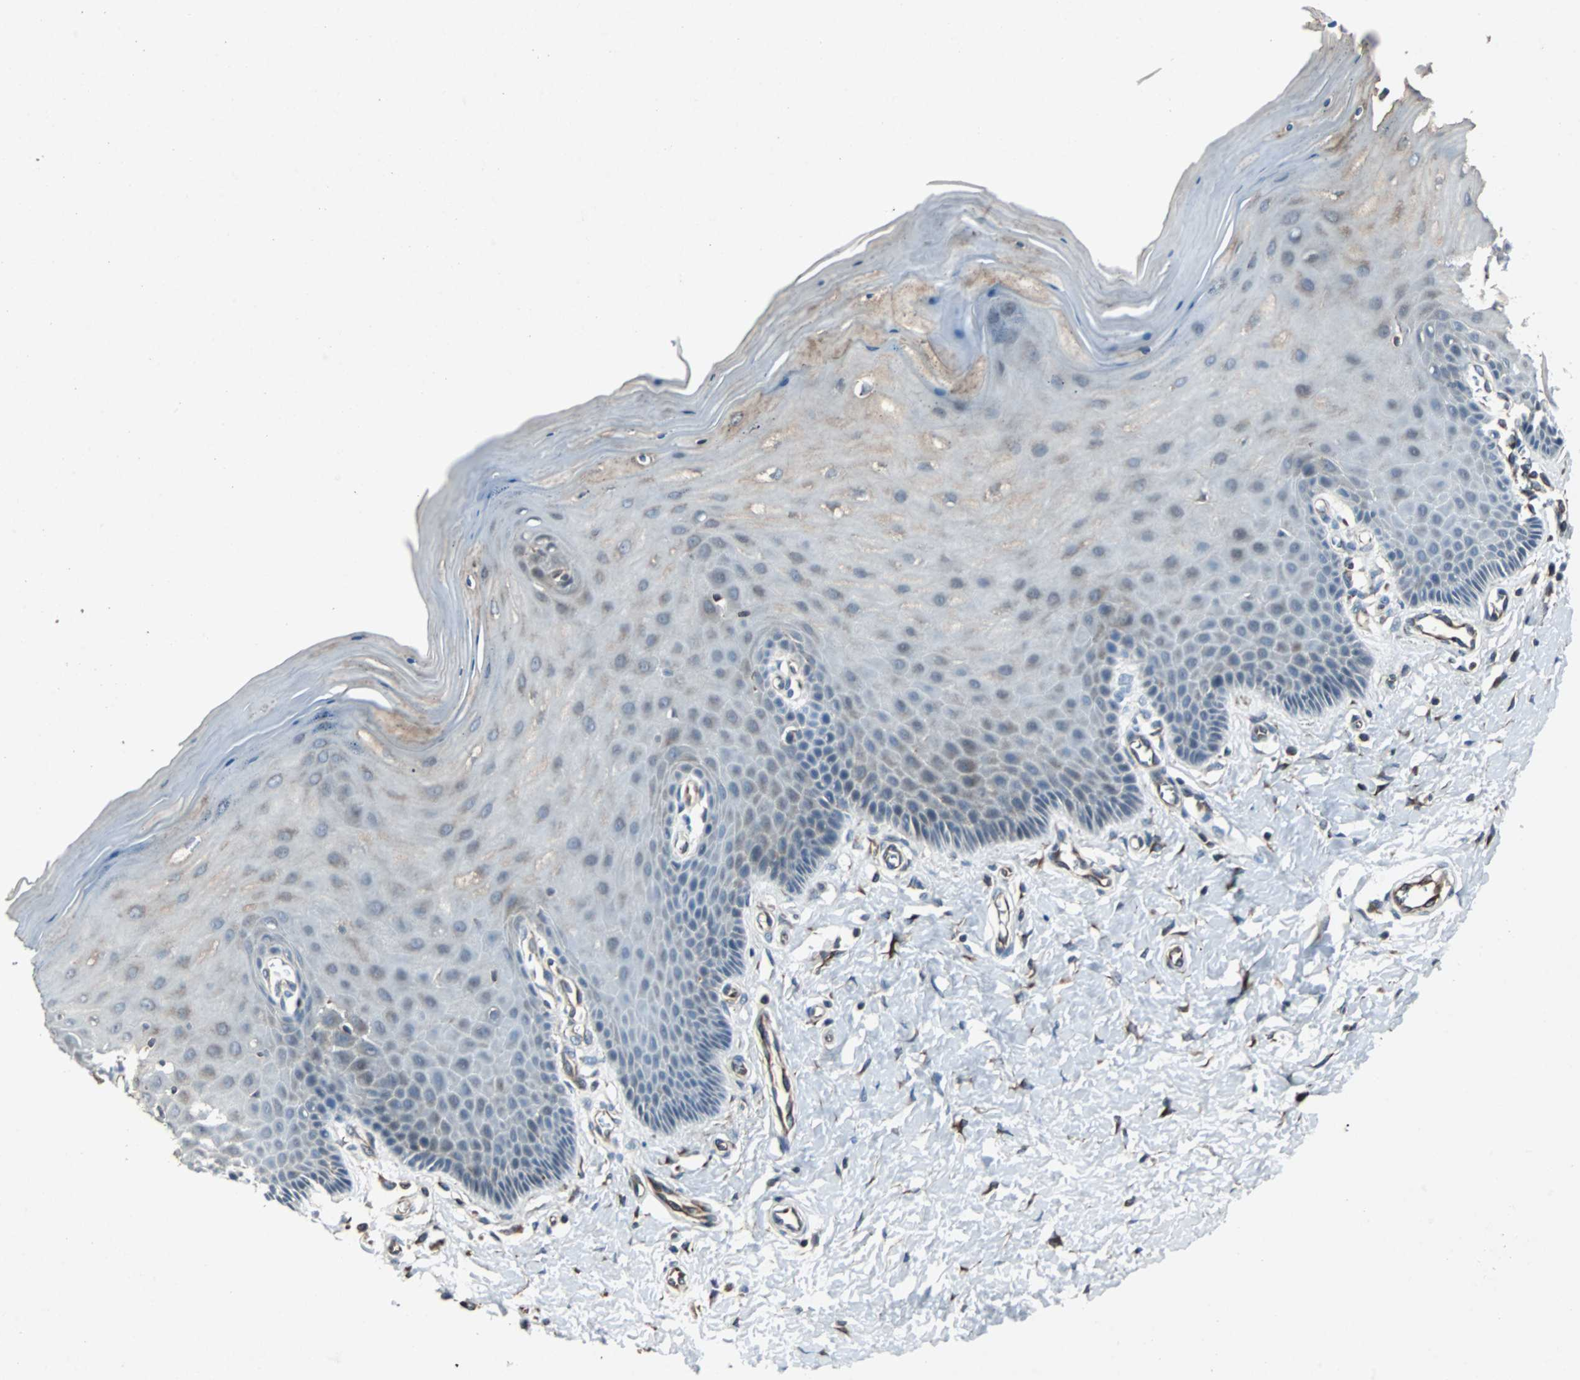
{"staining": {"intensity": "moderate", "quantity": ">75%", "location": "cytoplasmic/membranous"}, "tissue": "cervix", "cell_type": "Glandular cells", "image_type": "normal", "snomed": [{"axis": "morphology", "description": "Normal tissue, NOS"}, {"axis": "topography", "description": "Cervix"}], "caption": "Immunohistochemistry (DAB (3,3'-diaminobenzidine)) staining of unremarkable human cervix shows moderate cytoplasmic/membranous protein staining in about >75% of glandular cells. Ihc stains the protein in brown and the nuclei are stained blue.", "gene": "CHP1", "patient": {"sex": "female", "age": 55}}